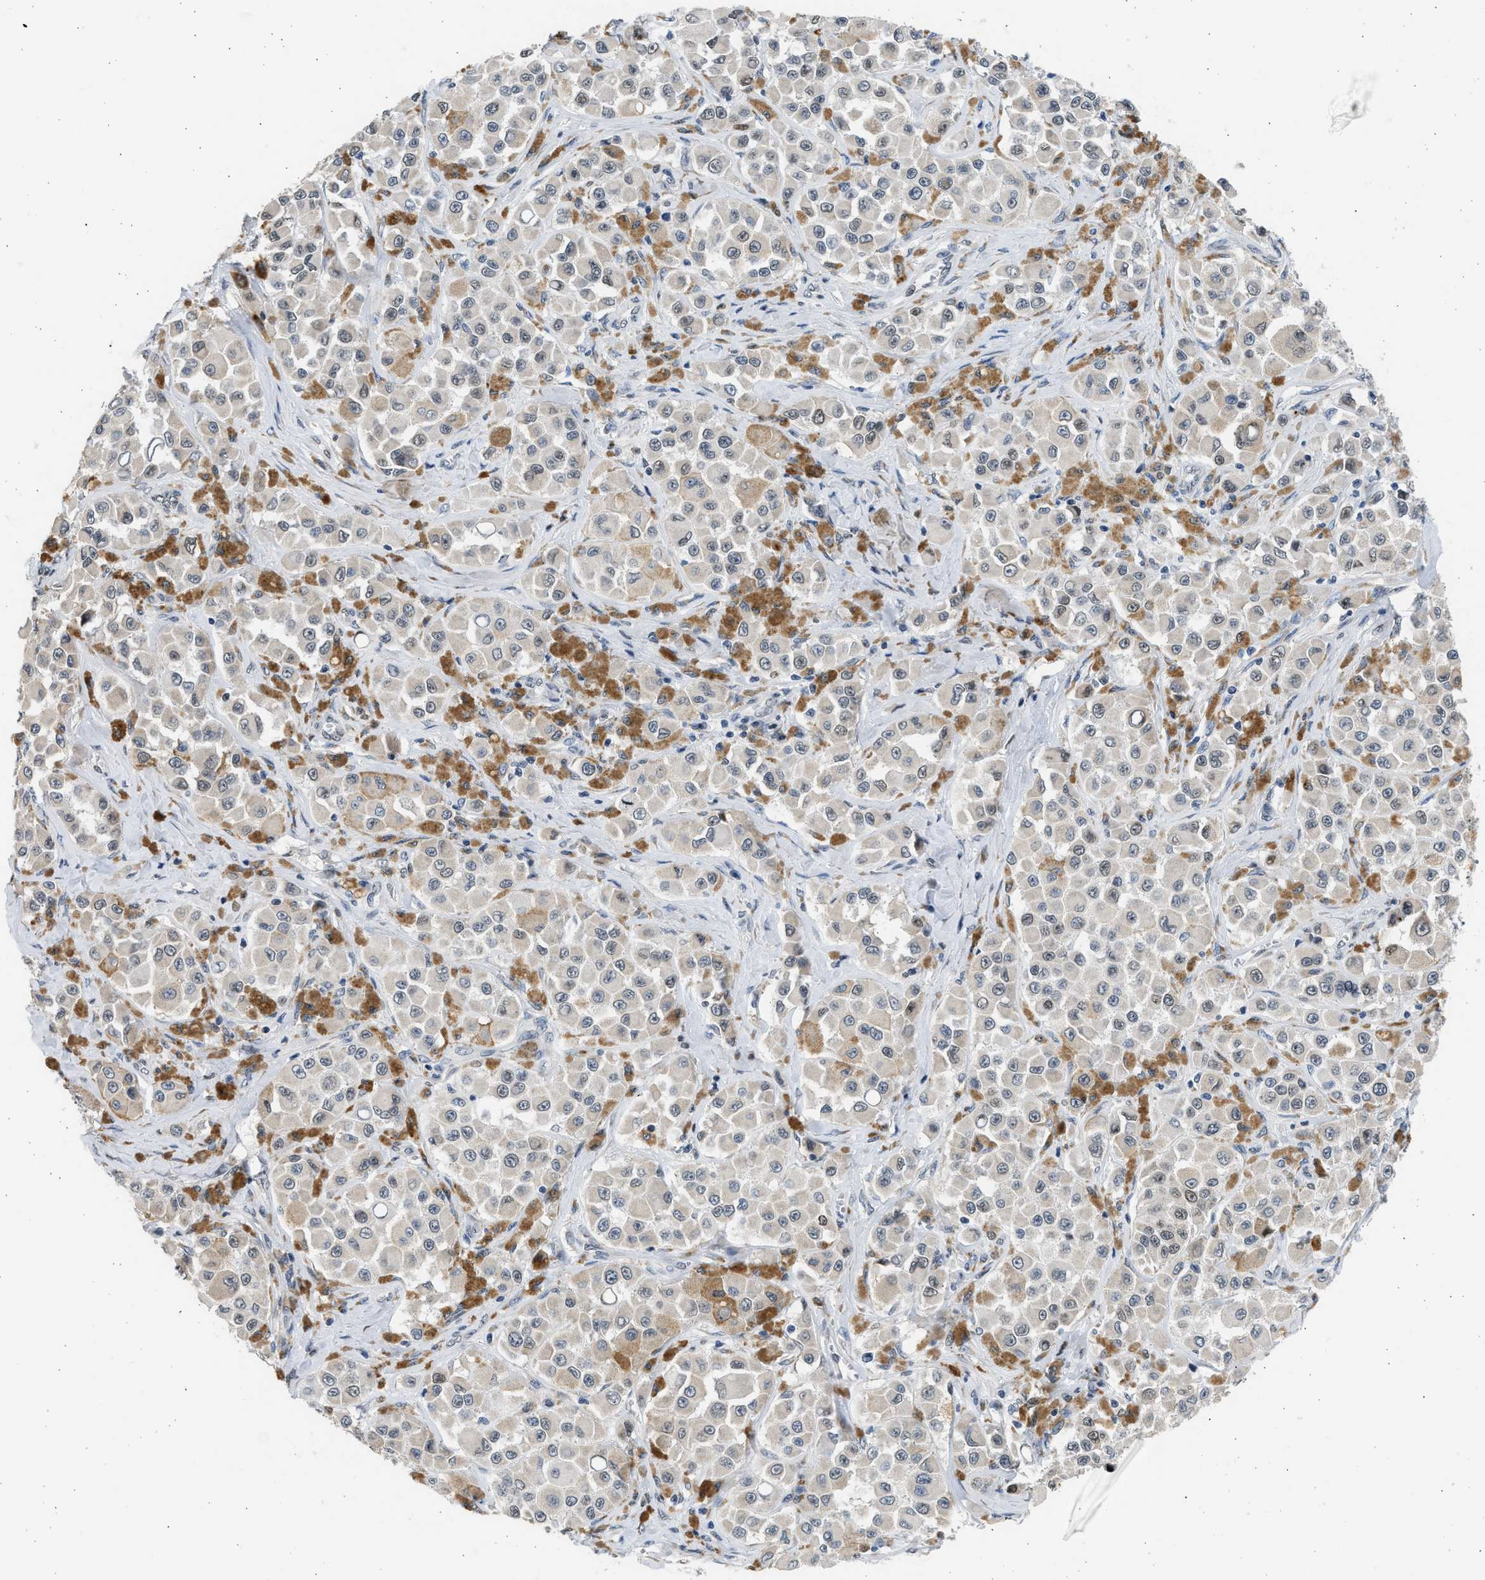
{"staining": {"intensity": "moderate", "quantity": "<25%", "location": "nuclear"}, "tissue": "melanoma", "cell_type": "Tumor cells", "image_type": "cancer", "snomed": [{"axis": "morphology", "description": "Malignant melanoma, NOS"}, {"axis": "topography", "description": "Skin"}], "caption": "DAB immunohistochemical staining of human melanoma reveals moderate nuclear protein positivity in about <25% of tumor cells.", "gene": "HMGN3", "patient": {"sex": "male", "age": 84}}